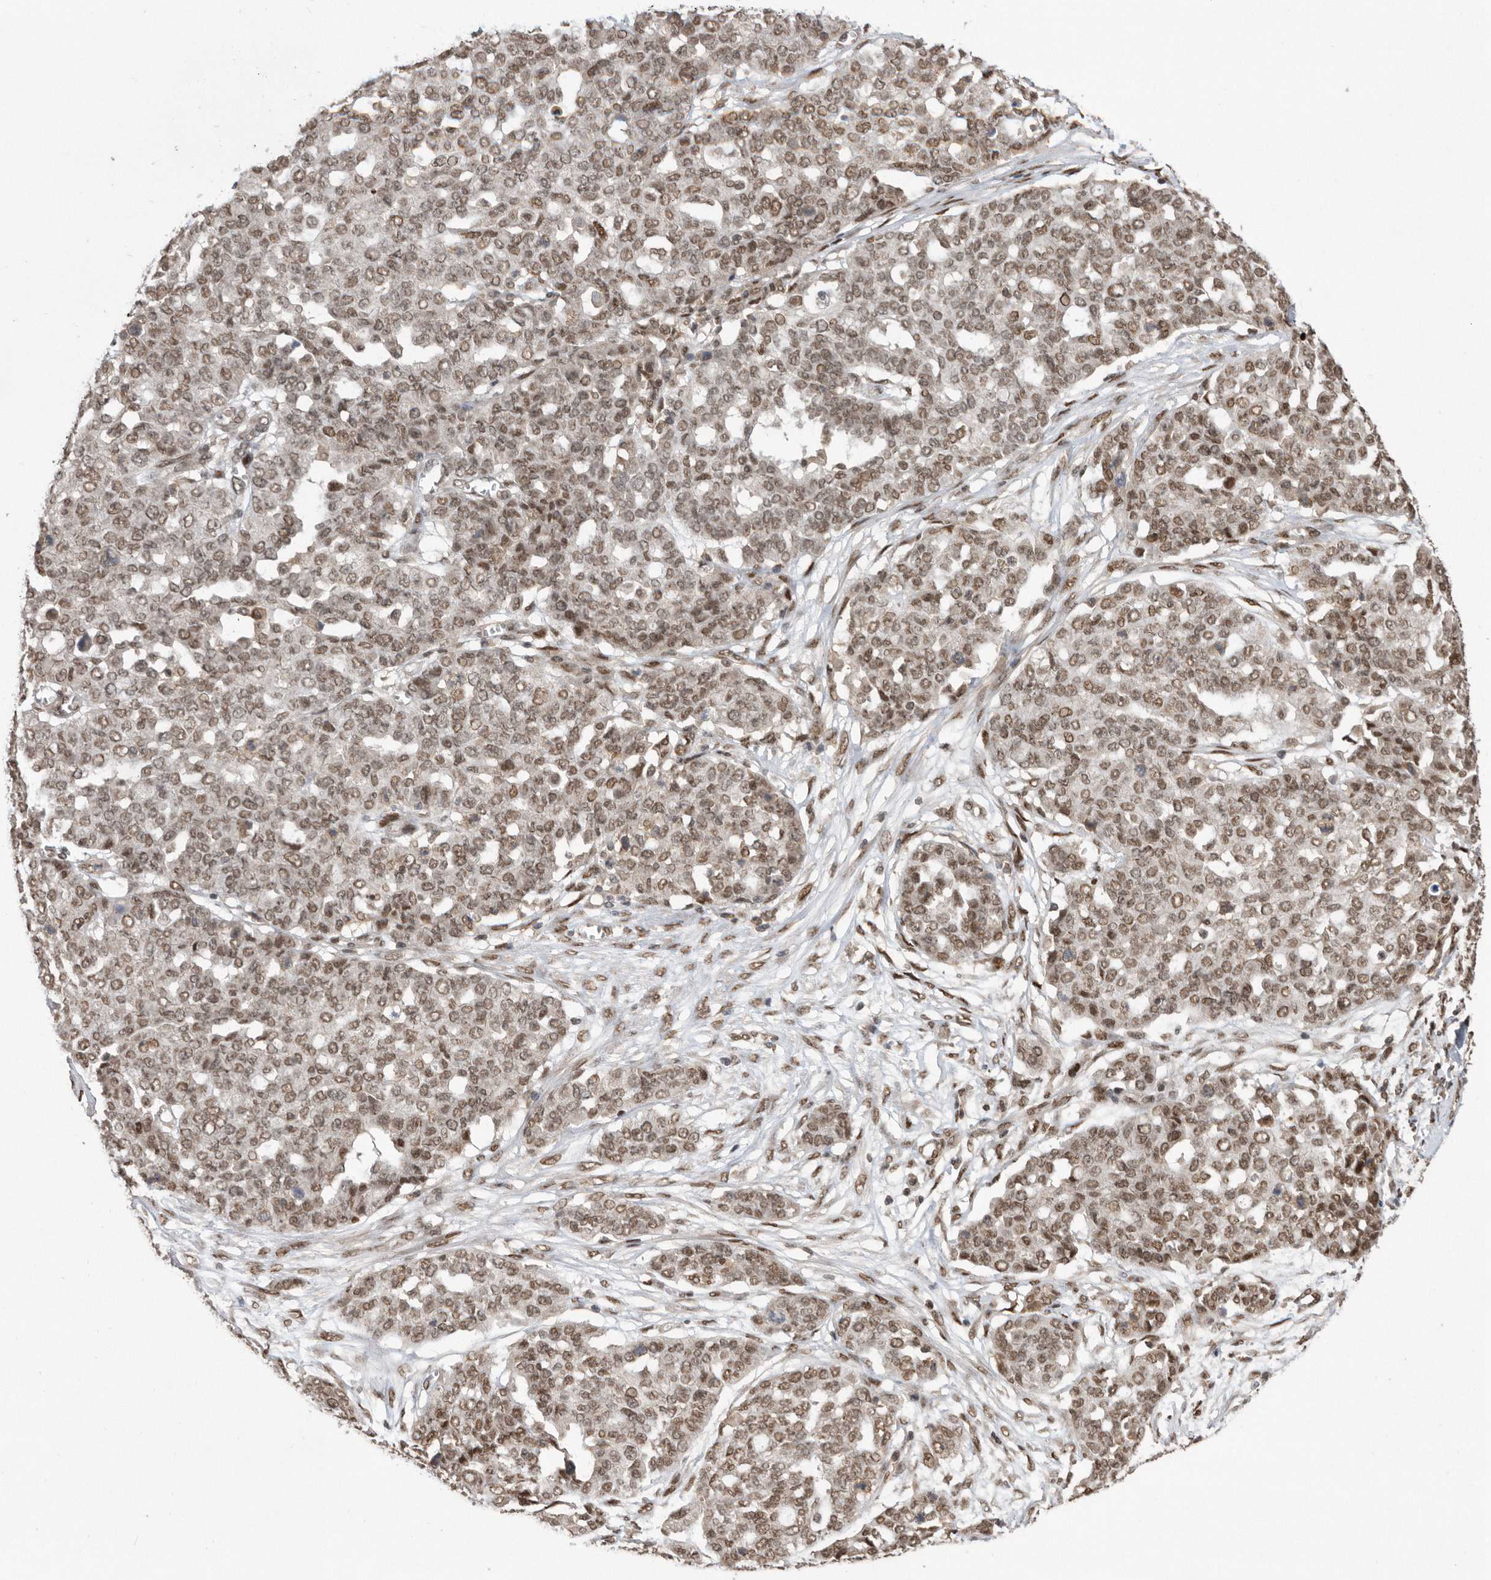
{"staining": {"intensity": "moderate", "quantity": ">75%", "location": "nuclear"}, "tissue": "ovarian cancer", "cell_type": "Tumor cells", "image_type": "cancer", "snomed": [{"axis": "morphology", "description": "Cystadenocarcinoma, serous, NOS"}, {"axis": "topography", "description": "Soft tissue"}, {"axis": "topography", "description": "Ovary"}], "caption": "Immunohistochemistry image of neoplastic tissue: human ovarian cancer stained using IHC exhibits medium levels of moderate protein expression localized specifically in the nuclear of tumor cells, appearing as a nuclear brown color.", "gene": "TDRD3", "patient": {"sex": "female", "age": 57}}